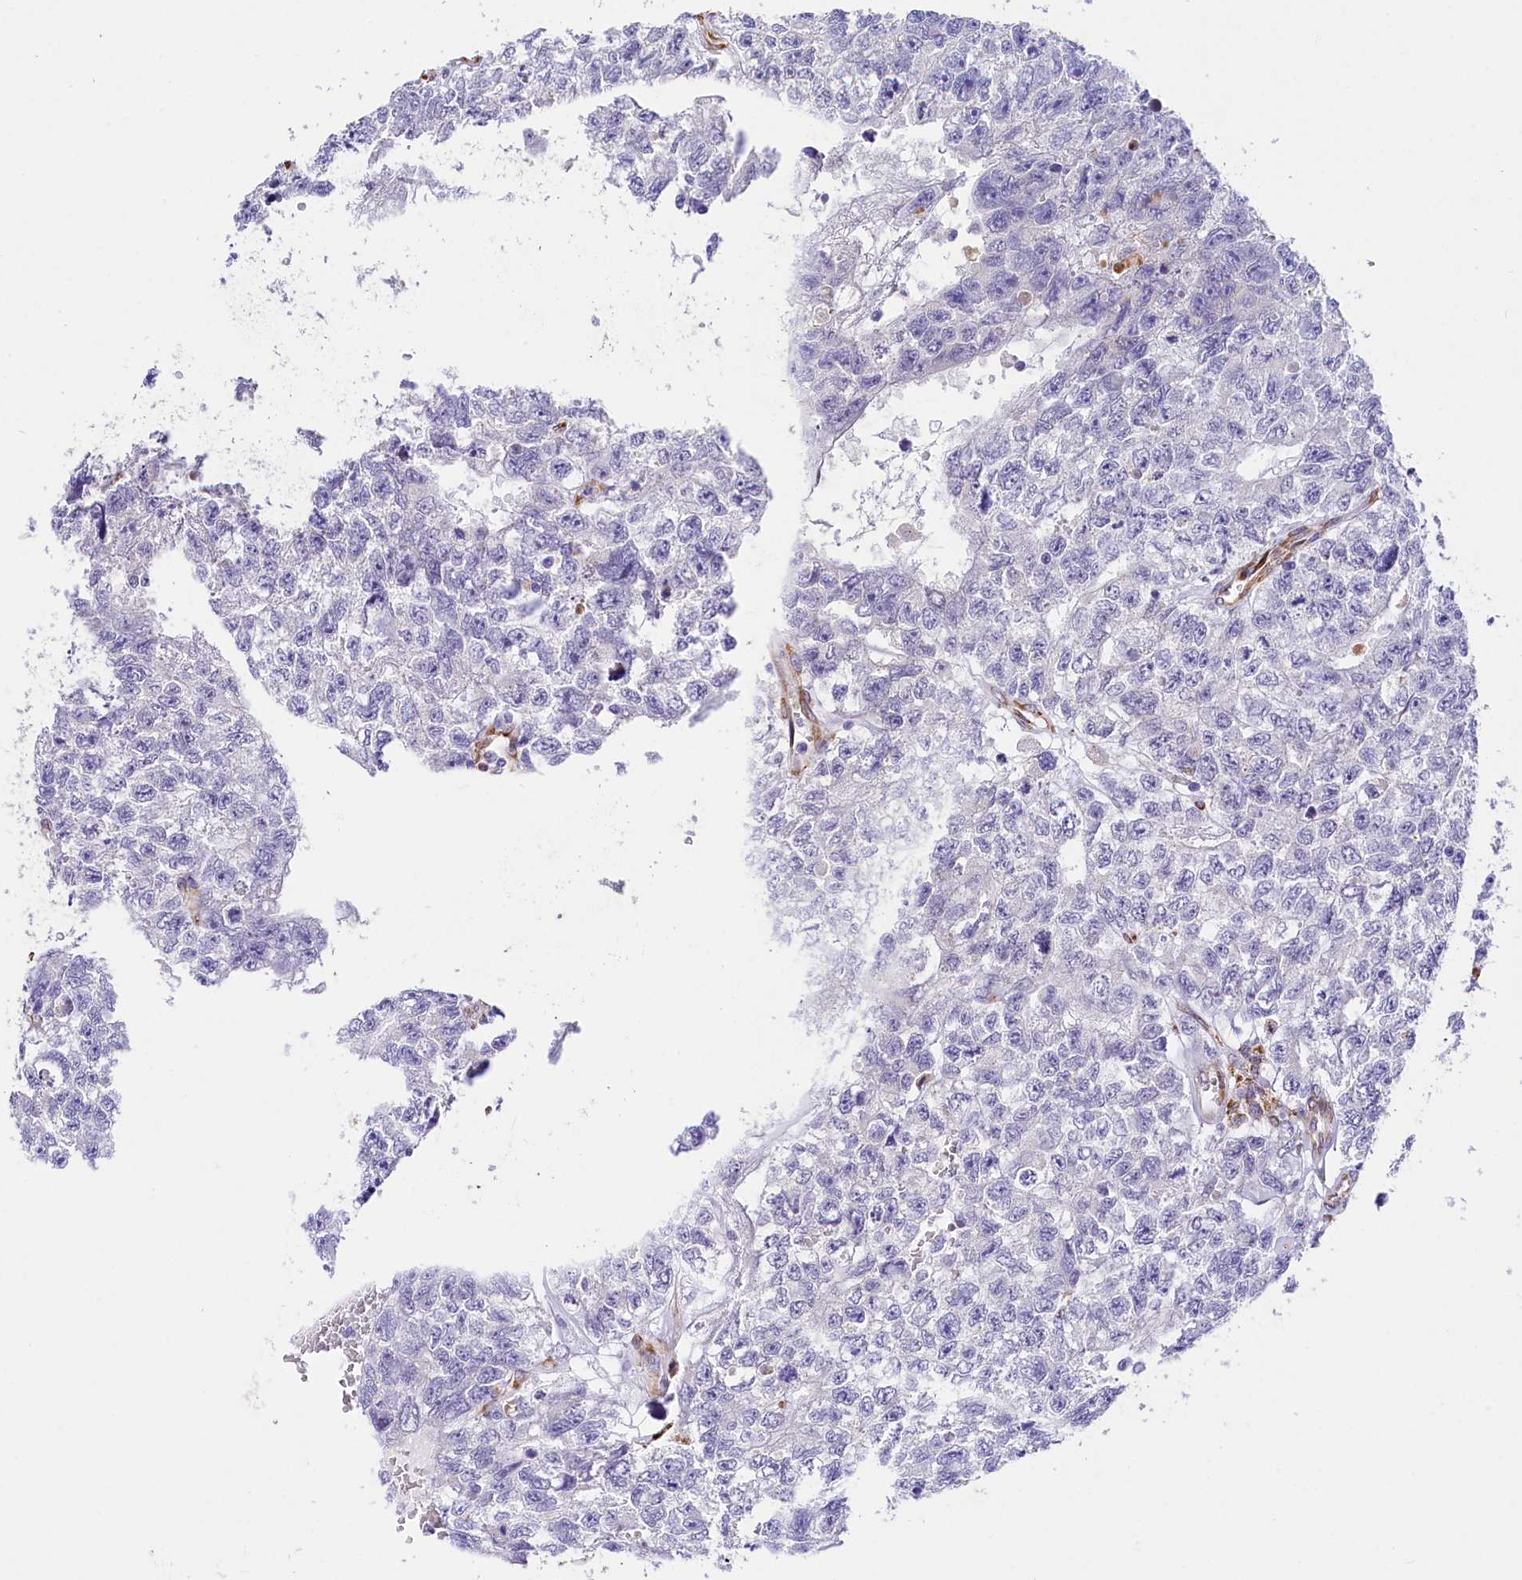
{"staining": {"intensity": "negative", "quantity": "none", "location": "none"}, "tissue": "testis cancer", "cell_type": "Tumor cells", "image_type": "cancer", "snomed": [{"axis": "morphology", "description": "Carcinoma, Embryonal, NOS"}, {"axis": "topography", "description": "Testis"}], "caption": "Tumor cells show no significant positivity in testis embryonal carcinoma.", "gene": "ITGA1", "patient": {"sex": "male", "age": 26}}